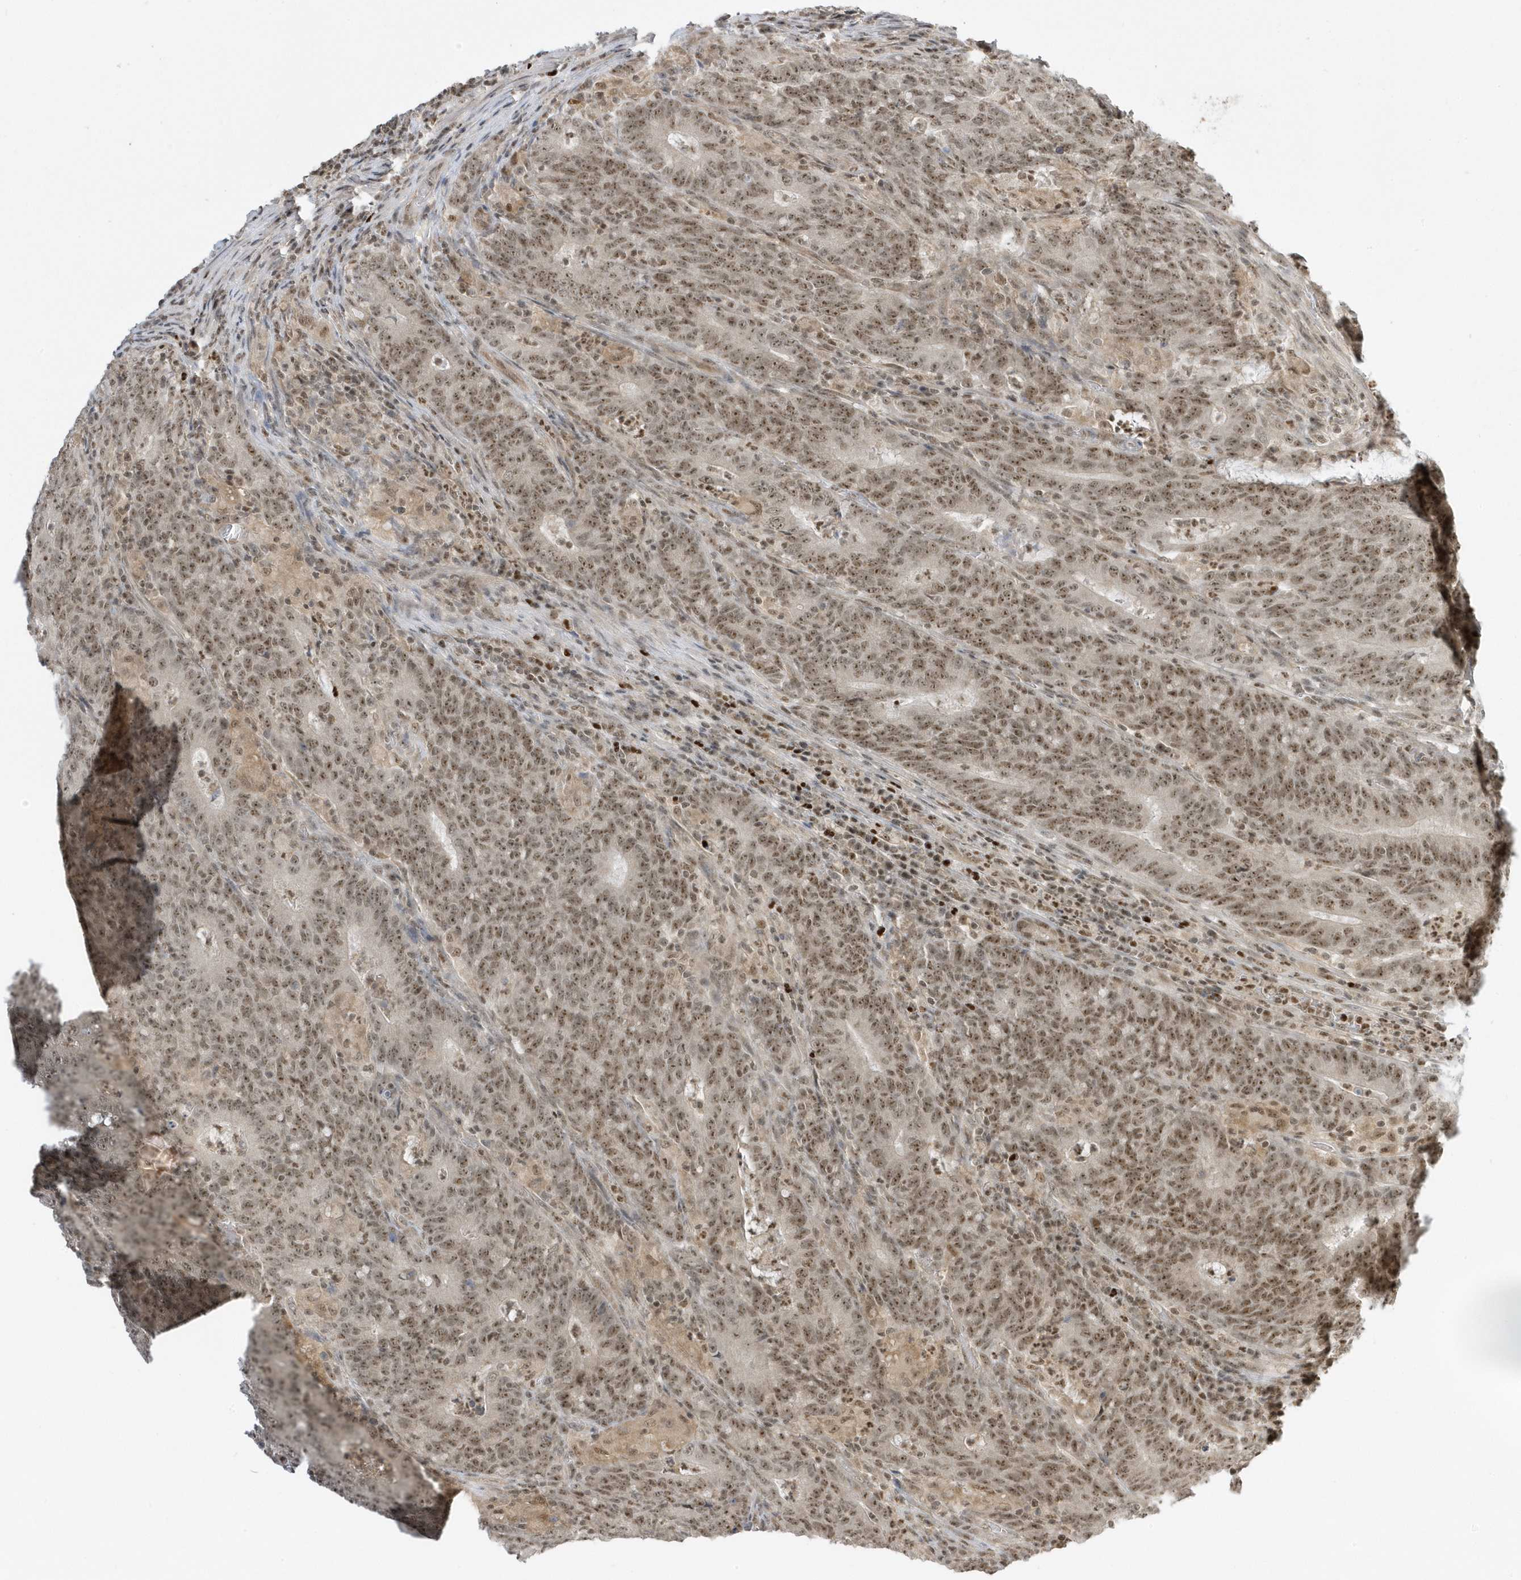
{"staining": {"intensity": "moderate", "quantity": ">75%", "location": "nuclear"}, "tissue": "colorectal cancer", "cell_type": "Tumor cells", "image_type": "cancer", "snomed": [{"axis": "morphology", "description": "Normal tissue, NOS"}, {"axis": "morphology", "description": "Adenocarcinoma, NOS"}, {"axis": "topography", "description": "Colon"}], "caption": "The micrograph demonstrates a brown stain indicating the presence of a protein in the nuclear of tumor cells in colorectal cancer (adenocarcinoma). The staining was performed using DAB (3,3'-diaminobenzidine) to visualize the protein expression in brown, while the nuclei were stained in blue with hematoxylin (Magnification: 20x).", "gene": "ZNF740", "patient": {"sex": "female", "age": 75}}